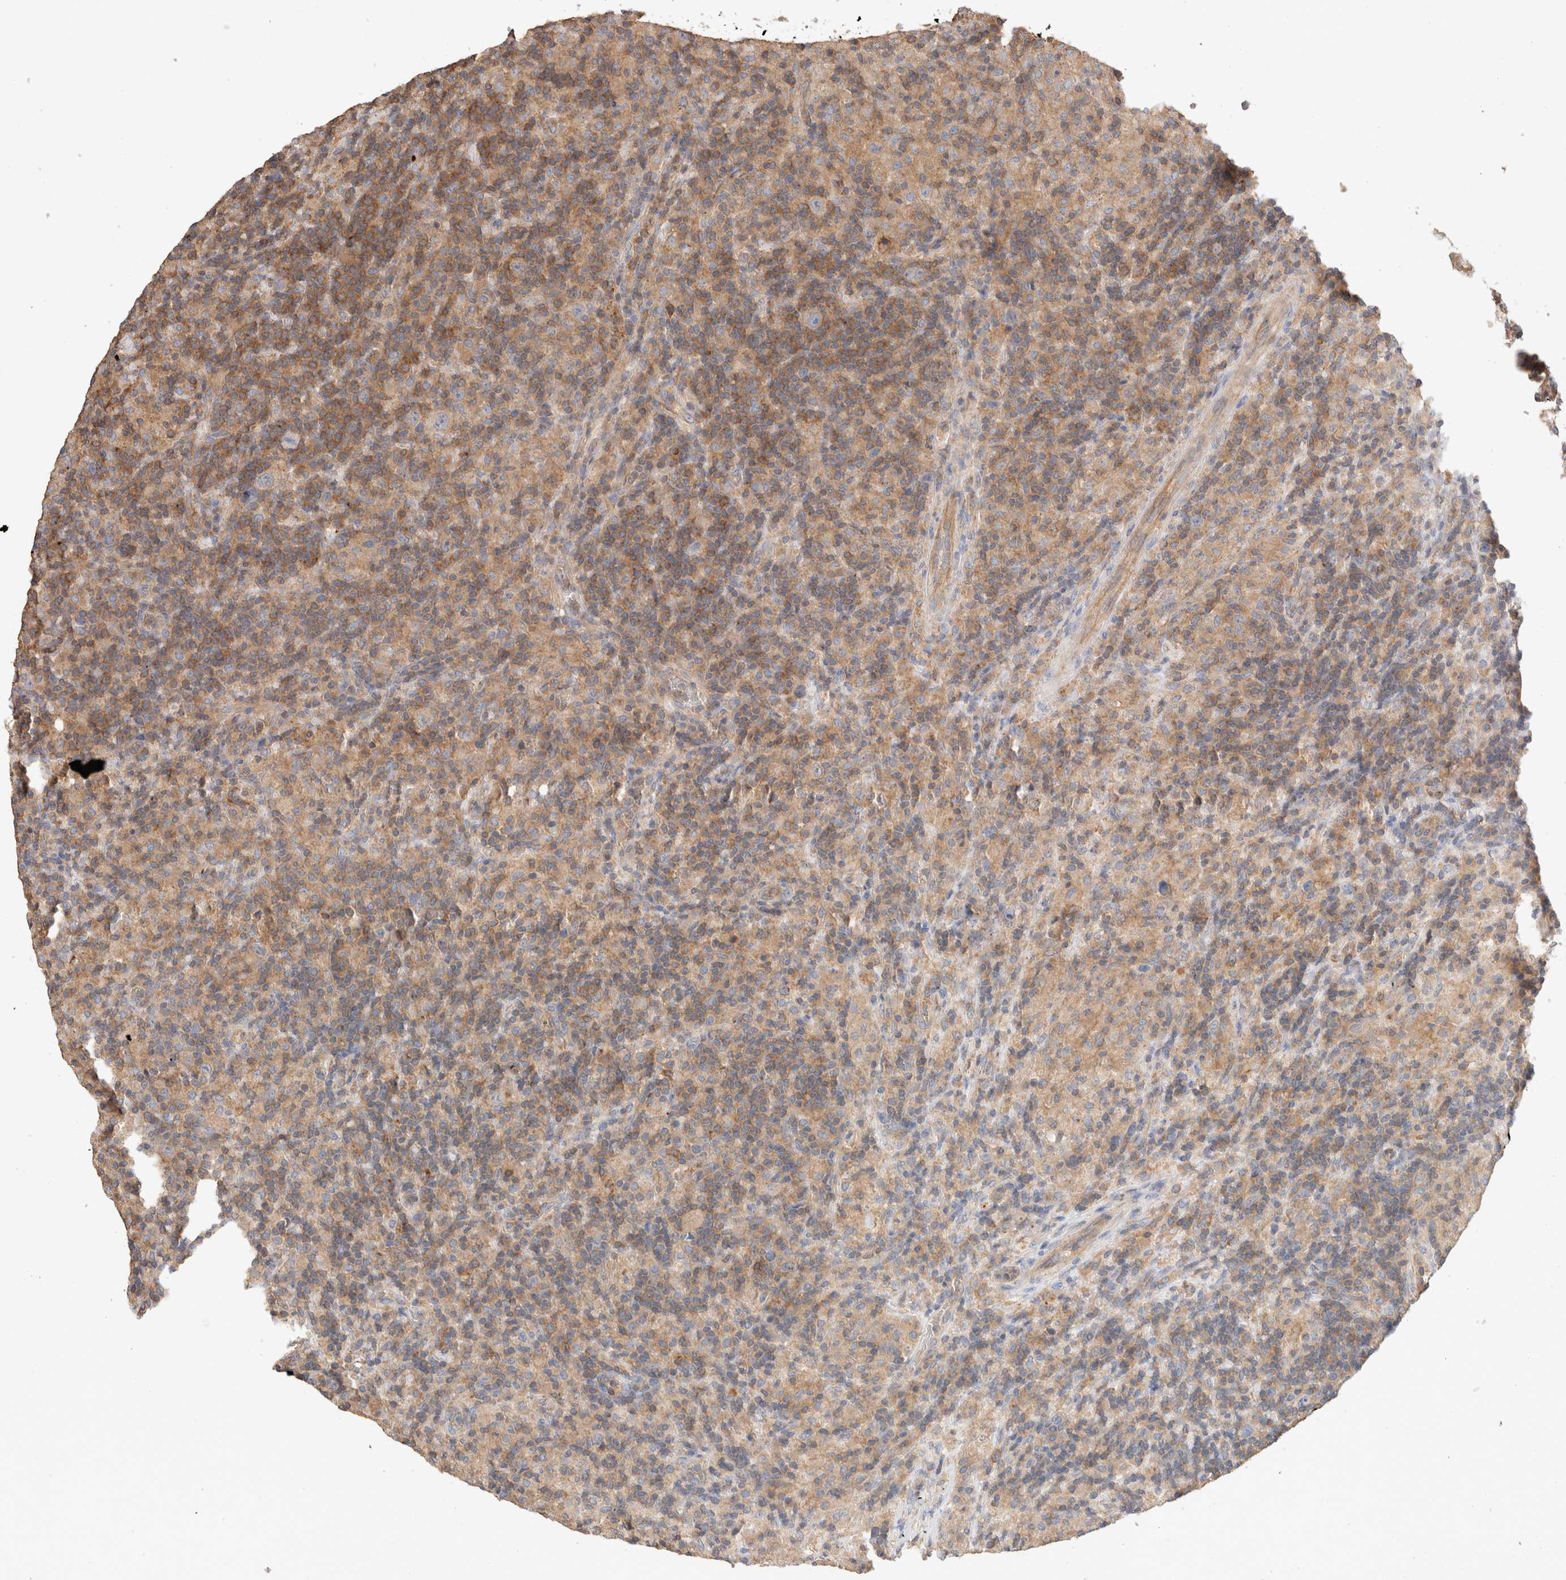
{"staining": {"intensity": "negative", "quantity": "none", "location": "none"}, "tissue": "lymphoma", "cell_type": "Tumor cells", "image_type": "cancer", "snomed": [{"axis": "morphology", "description": "Hodgkin's disease, NOS"}, {"axis": "topography", "description": "Lymph node"}], "caption": "A high-resolution image shows immunohistochemistry (IHC) staining of Hodgkin's disease, which reveals no significant staining in tumor cells. Brightfield microscopy of immunohistochemistry (IHC) stained with DAB (brown) and hematoxylin (blue), captured at high magnification.", "gene": "CFAP418", "patient": {"sex": "male", "age": 70}}